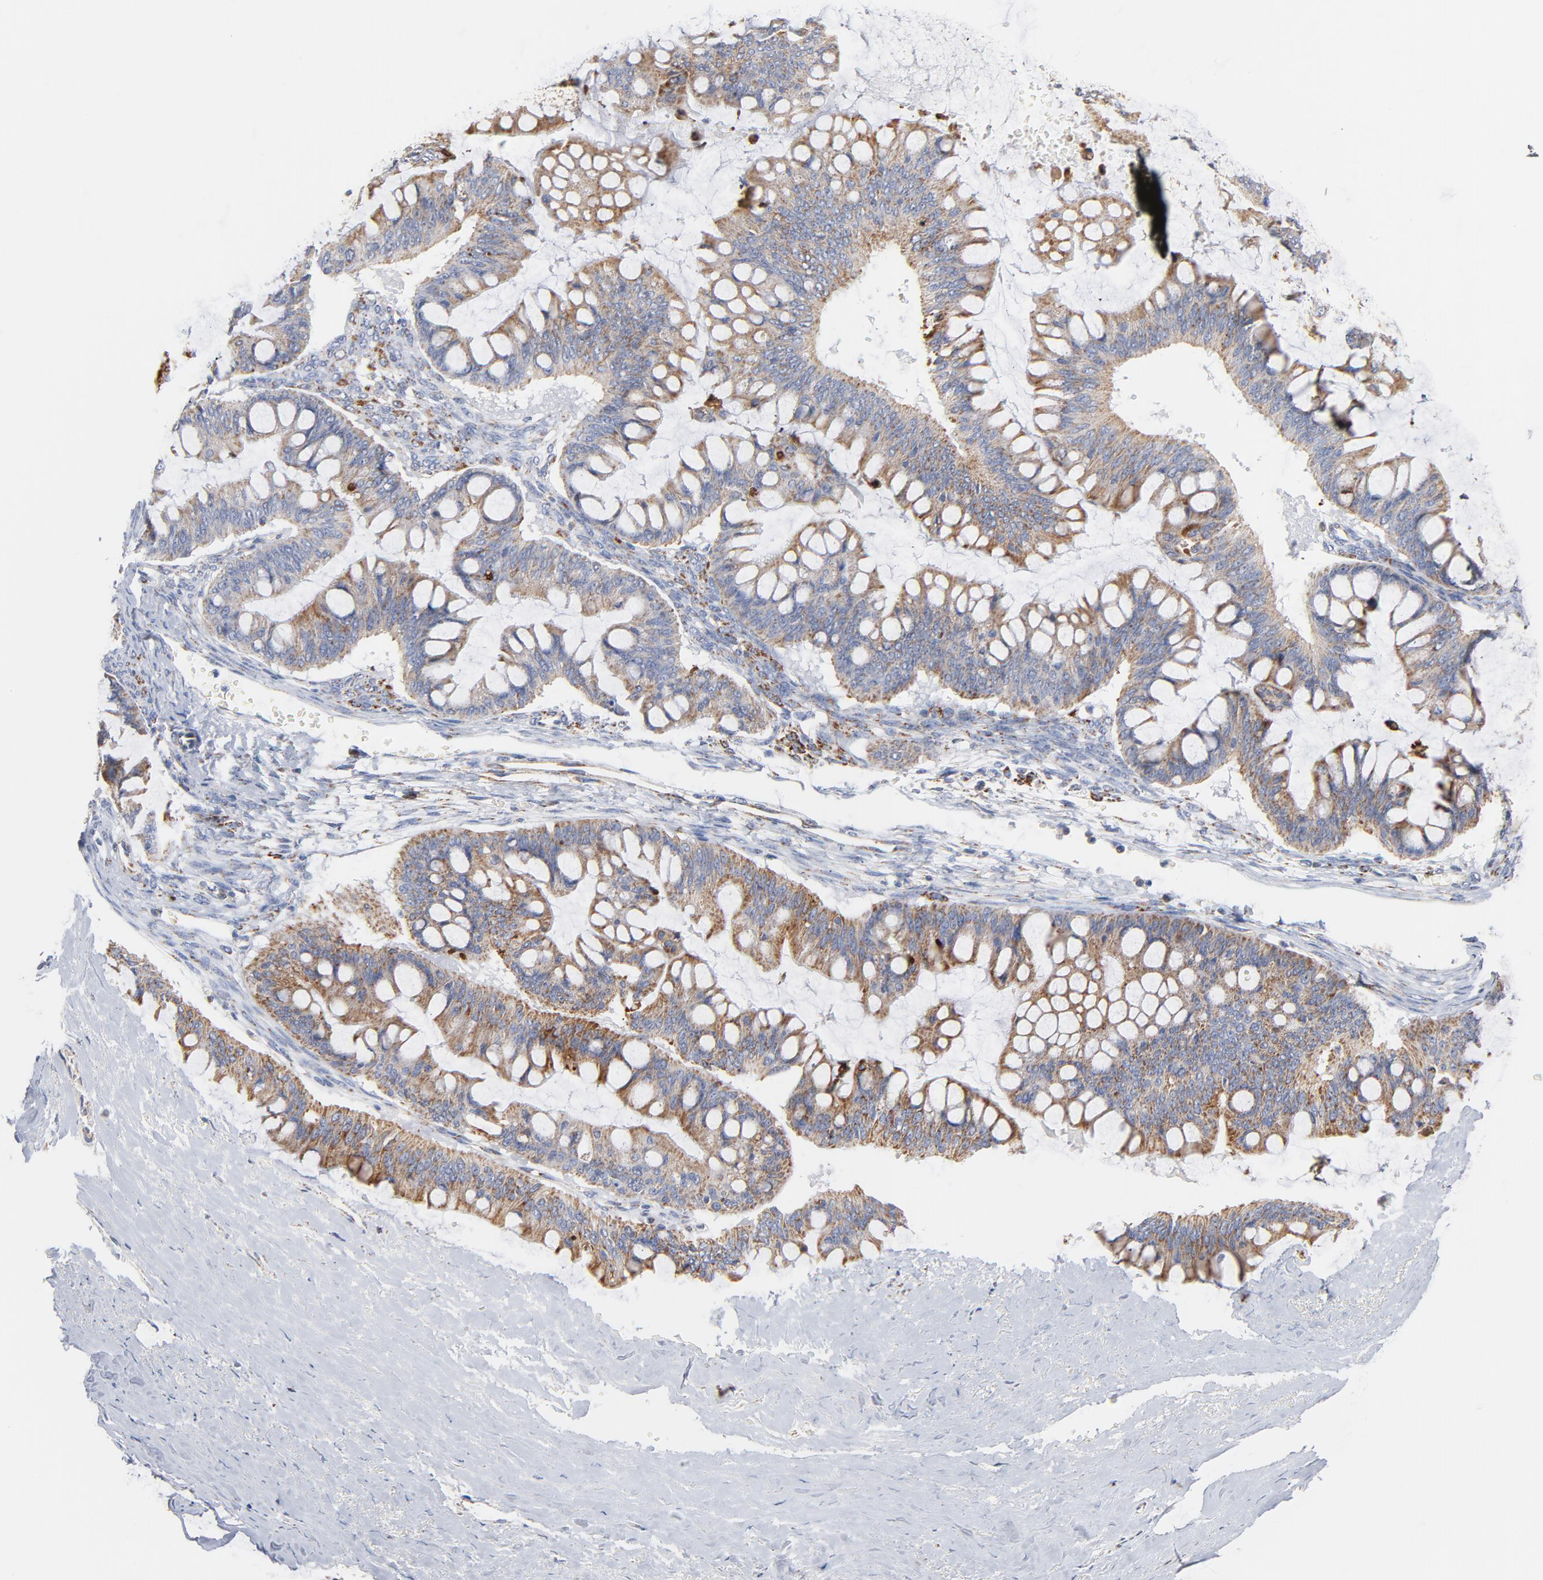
{"staining": {"intensity": "moderate", "quantity": ">75%", "location": "cytoplasmic/membranous"}, "tissue": "ovarian cancer", "cell_type": "Tumor cells", "image_type": "cancer", "snomed": [{"axis": "morphology", "description": "Cystadenocarcinoma, mucinous, NOS"}, {"axis": "topography", "description": "Ovary"}], "caption": "Immunohistochemical staining of human mucinous cystadenocarcinoma (ovarian) demonstrates medium levels of moderate cytoplasmic/membranous positivity in approximately >75% of tumor cells. Using DAB (3,3'-diaminobenzidine) (brown) and hematoxylin (blue) stains, captured at high magnification using brightfield microscopy.", "gene": "DIABLO", "patient": {"sex": "female", "age": 73}}